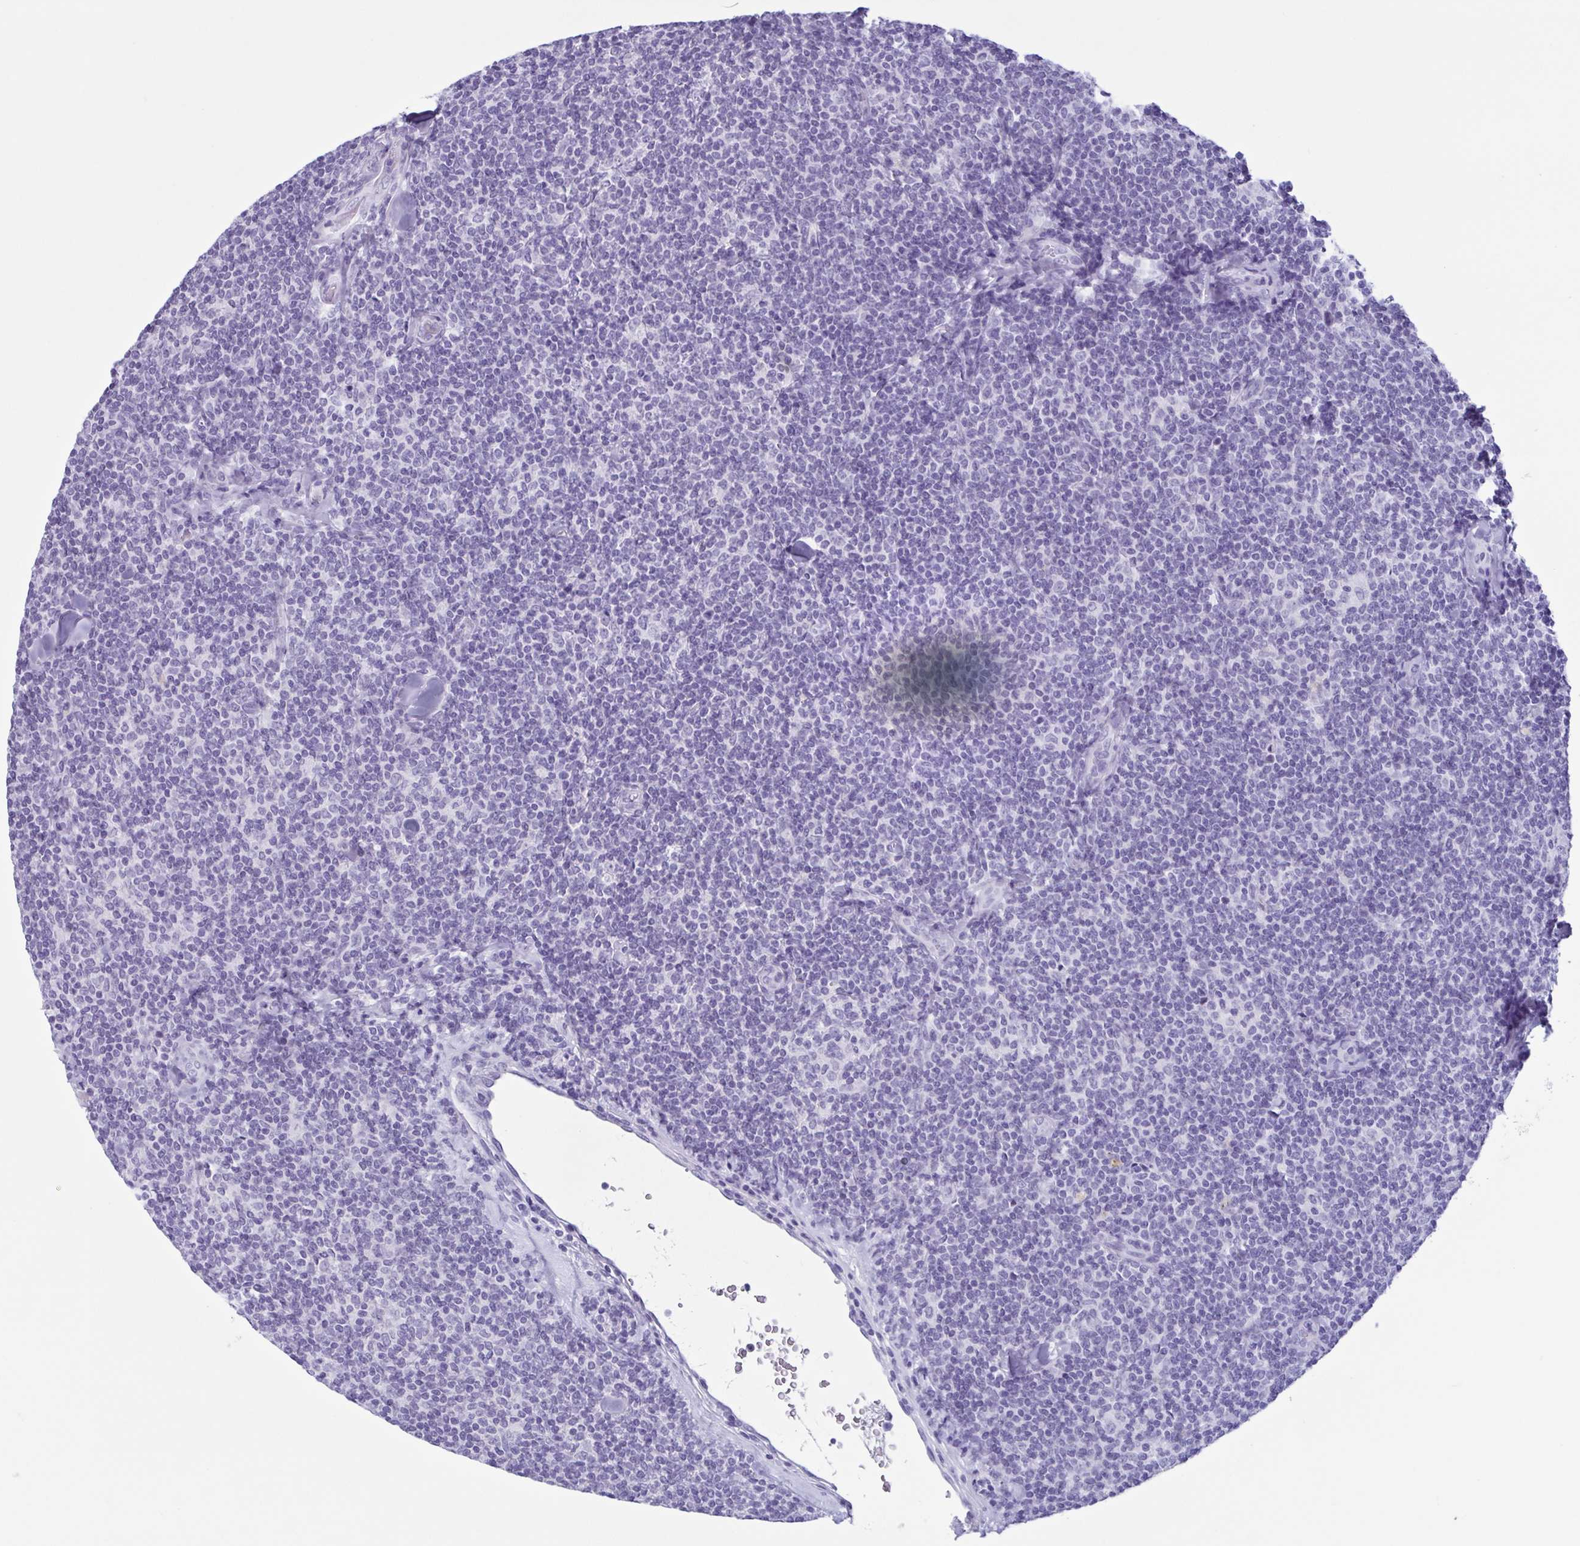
{"staining": {"intensity": "negative", "quantity": "none", "location": "none"}, "tissue": "lymphoma", "cell_type": "Tumor cells", "image_type": "cancer", "snomed": [{"axis": "morphology", "description": "Malignant lymphoma, non-Hodgkin's type, Low grade"}, {"axis": "topography", "description": "Lymph node"}], "caption": "Malignant lymphoma, non-Hodgkin's type (low-grade) was stained to show a protein in brown. There is no significant positivity in tumor cells.", "gene": "LTF", "patient": {"sex": "female", "age": 56}}